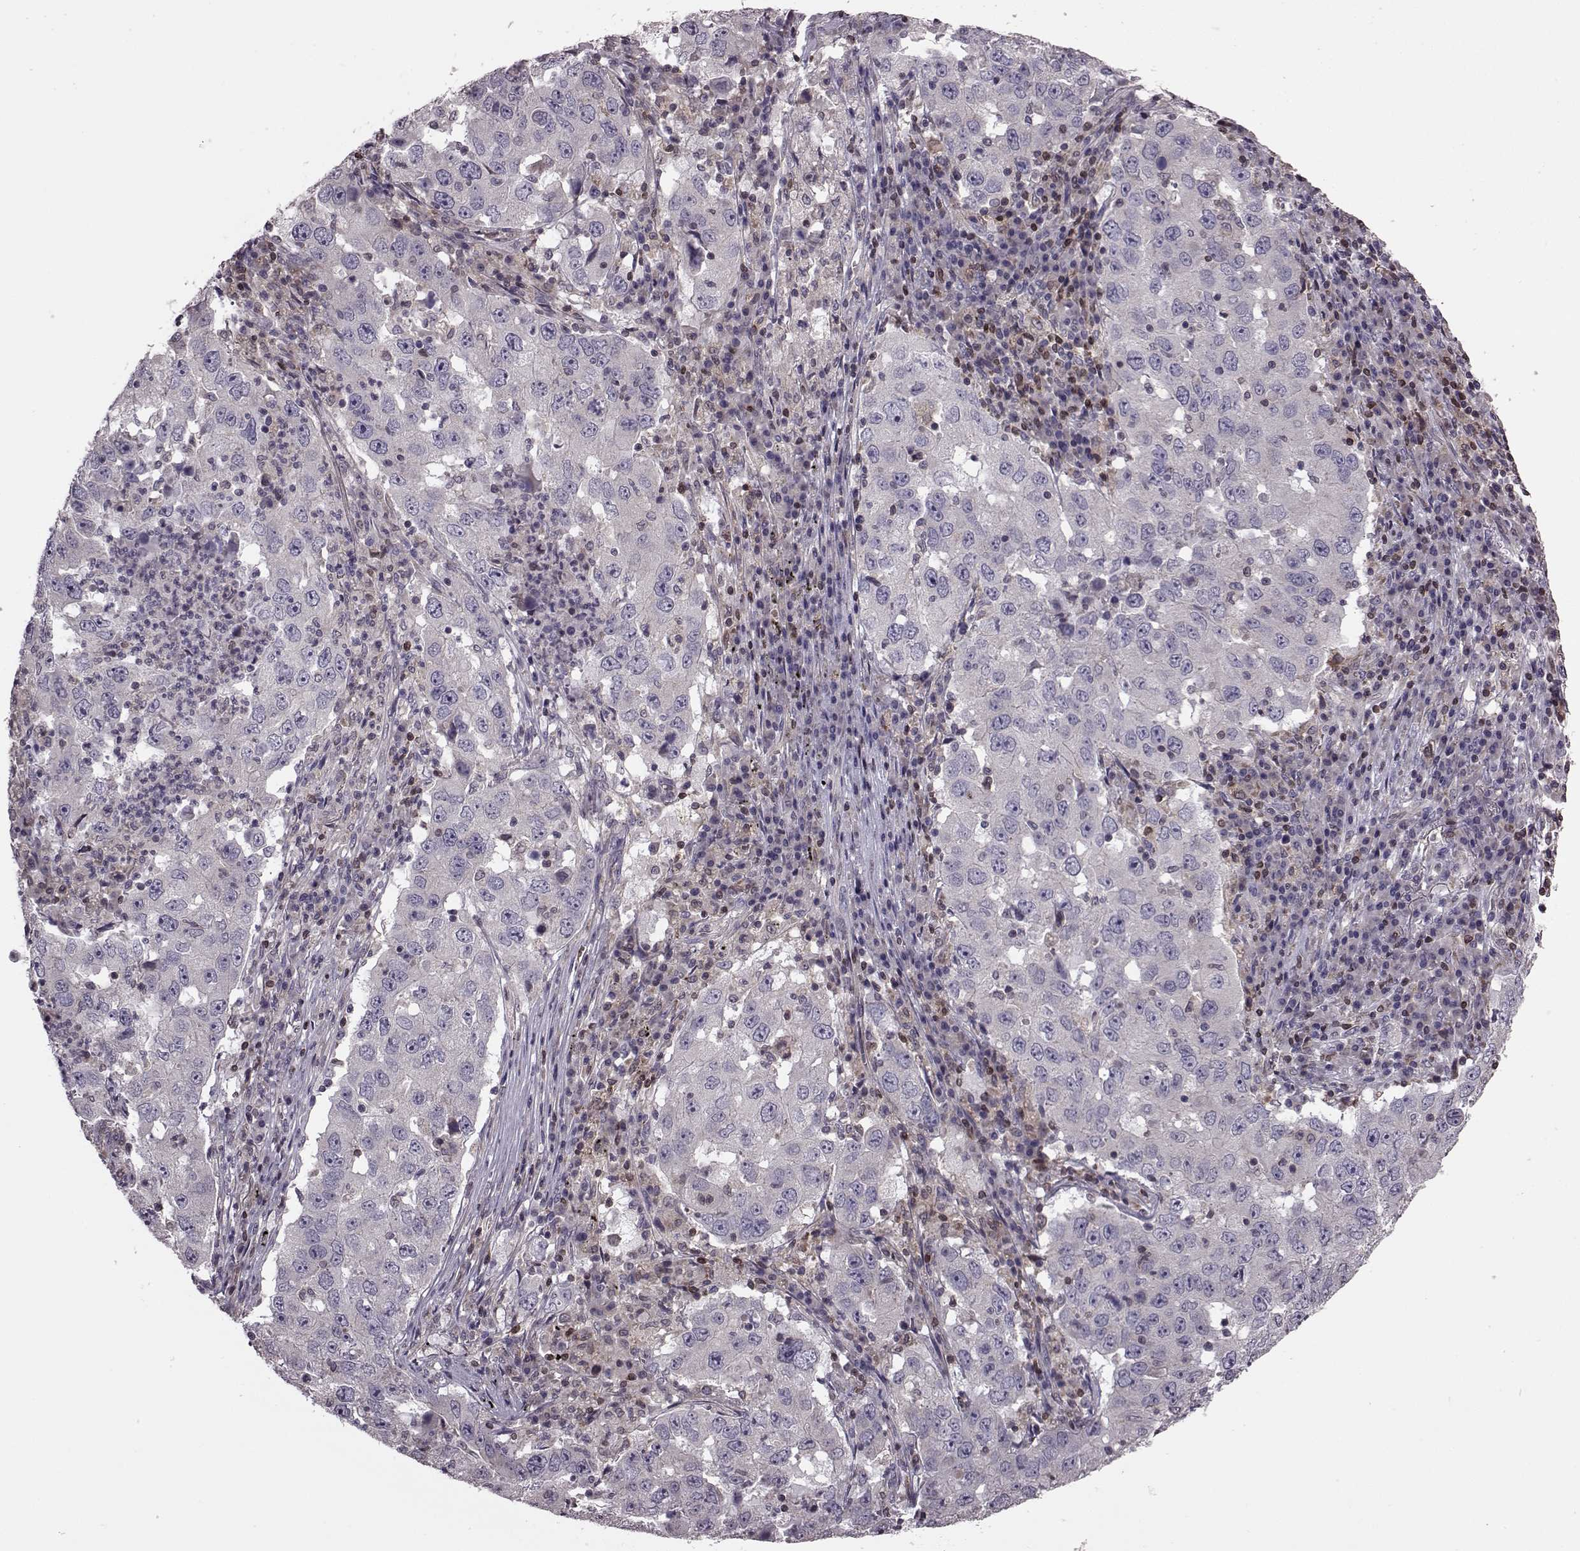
{"staining": {"intensity": "negative", "quantity": "none", "location": "none"}, "tissue": "lung cancer", "cell_type": "Tumor cells", "image_type": "cancer", "snomed": [{"axis": "morphology", "description": "Adenocarcinoma, NOS"}, {"axis": "topography", "description": "Lung"}], "caption": "DAB immunohistochemical staining of lung cancer (adenocarcinoma) exhibits no significant staining in tumor cells.", "gene": "CDC42SE1", "patient": {"sex": "male", "age": 73}}